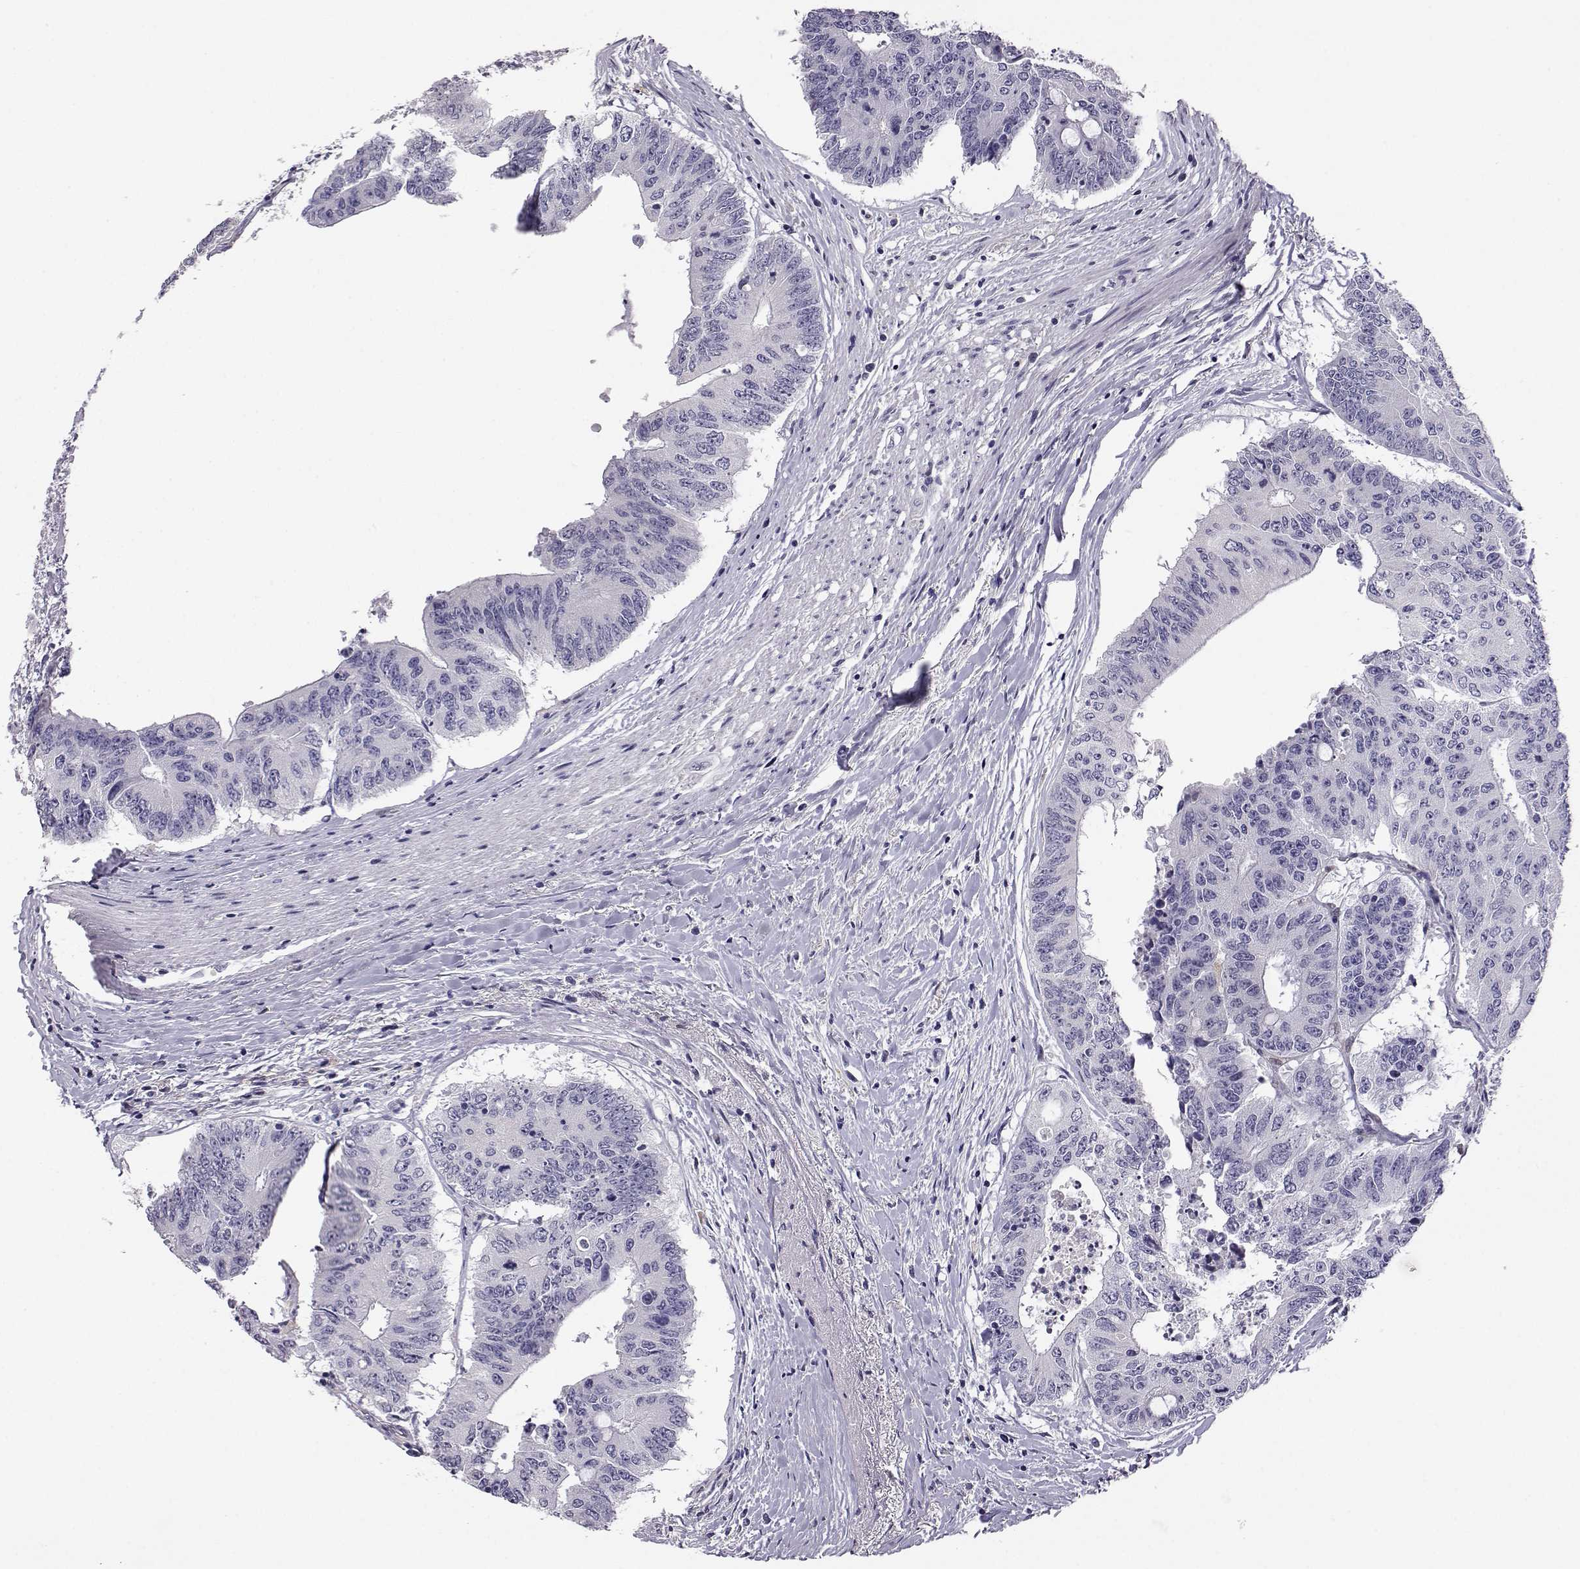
{"staining": {"intensity": "negative", "quantity": "none", "location": "none"}, "tissue": "colorectal cancer", "cell_type": "Tumor cells", "image_type": "cancer", "snomed": [{"axis": "morphology", "description": "Adenocarcinoma, NOS"}, {"axis": "topography", "description": "Rectum"}], "caption": "Micrograph shows no protein expression in tumor cells of adenocarcinoma (colorectal) tissue.", "gene": "AKR1B1", "patient": {"sex": "male", "age": 59}}